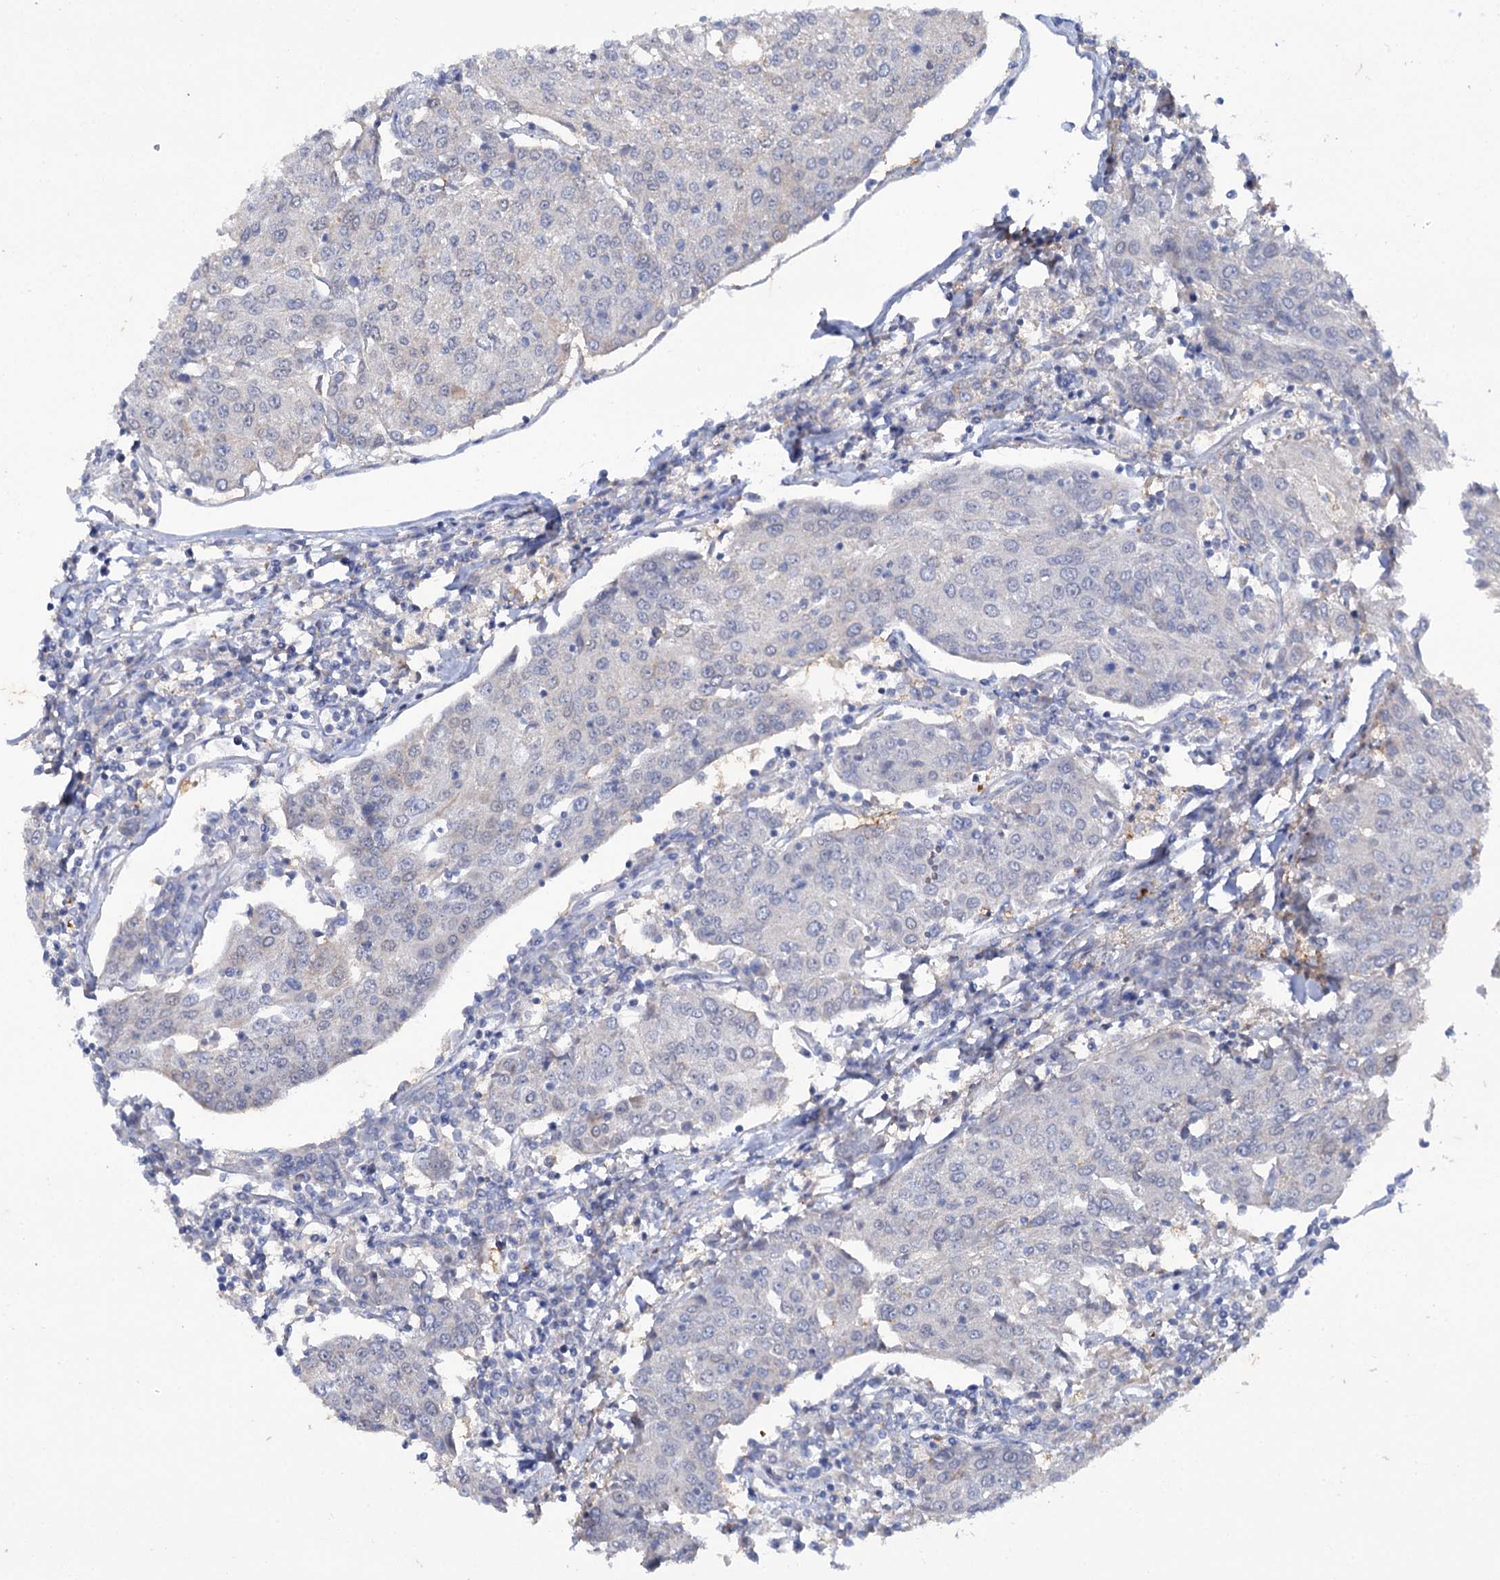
{"staining": {"intensity": "negative", "quantity": "none", "location": "none"}, "tissue": "urothelial cancer", "cell_type": "Tumor cells", "image_type": "cancer", "snomed": [{"axis": "morphology", "description": "Urothelial carcinoma, High grade"}, {"axis": "topography", "description": "Urinary bladder"}], "caption": "Tumor cells are negative for protein expression in human high-grade urothelial carcinoma.", "gene": "MID1IP1", "patient": {"sex": "female", "age": 85}}